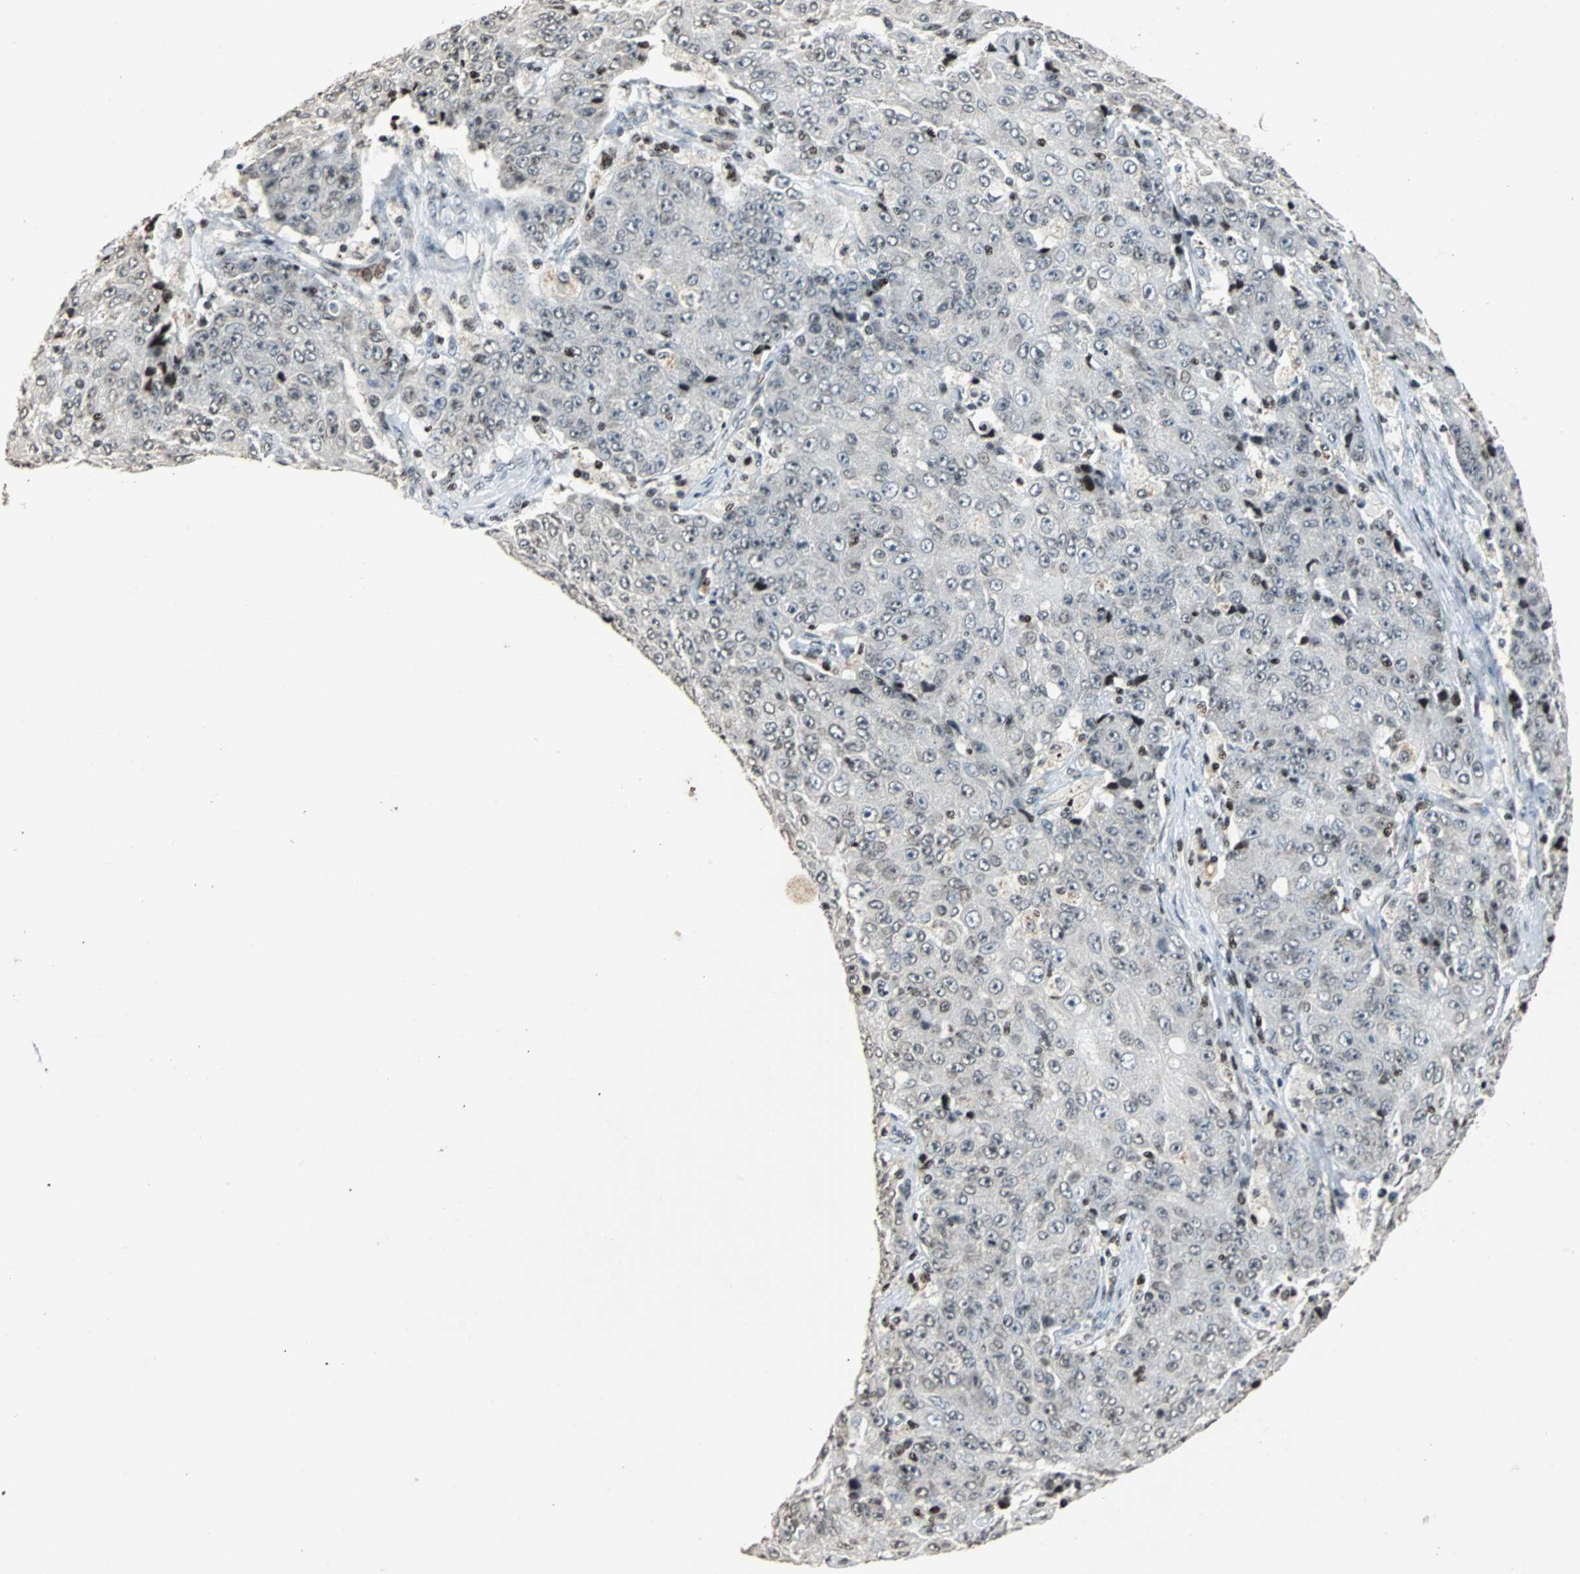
{"staining": {"intensity": "negative", "quantity": "none", "location": "none"}, "tissue": "ovarian cancer", "cell_type": "Tumor cells", "image_type": "cancer", "snomed": [{"axis": "morphology", "description": "Carcinoma, endometroid"}, {"axis": "topography", "description": "Ovary"}], "caption": "Histopathology image shows no protein staining in tumor cells of endometroid carcinoma (ovarian) tissue. The staining is performed using DAB (3,3'-diaminobenzidine) brown chromogen with nuclei counter-stained in using hematoxylin.", "gene": "PAXIP1", "patient": {"sex": "female", "age": 42}}